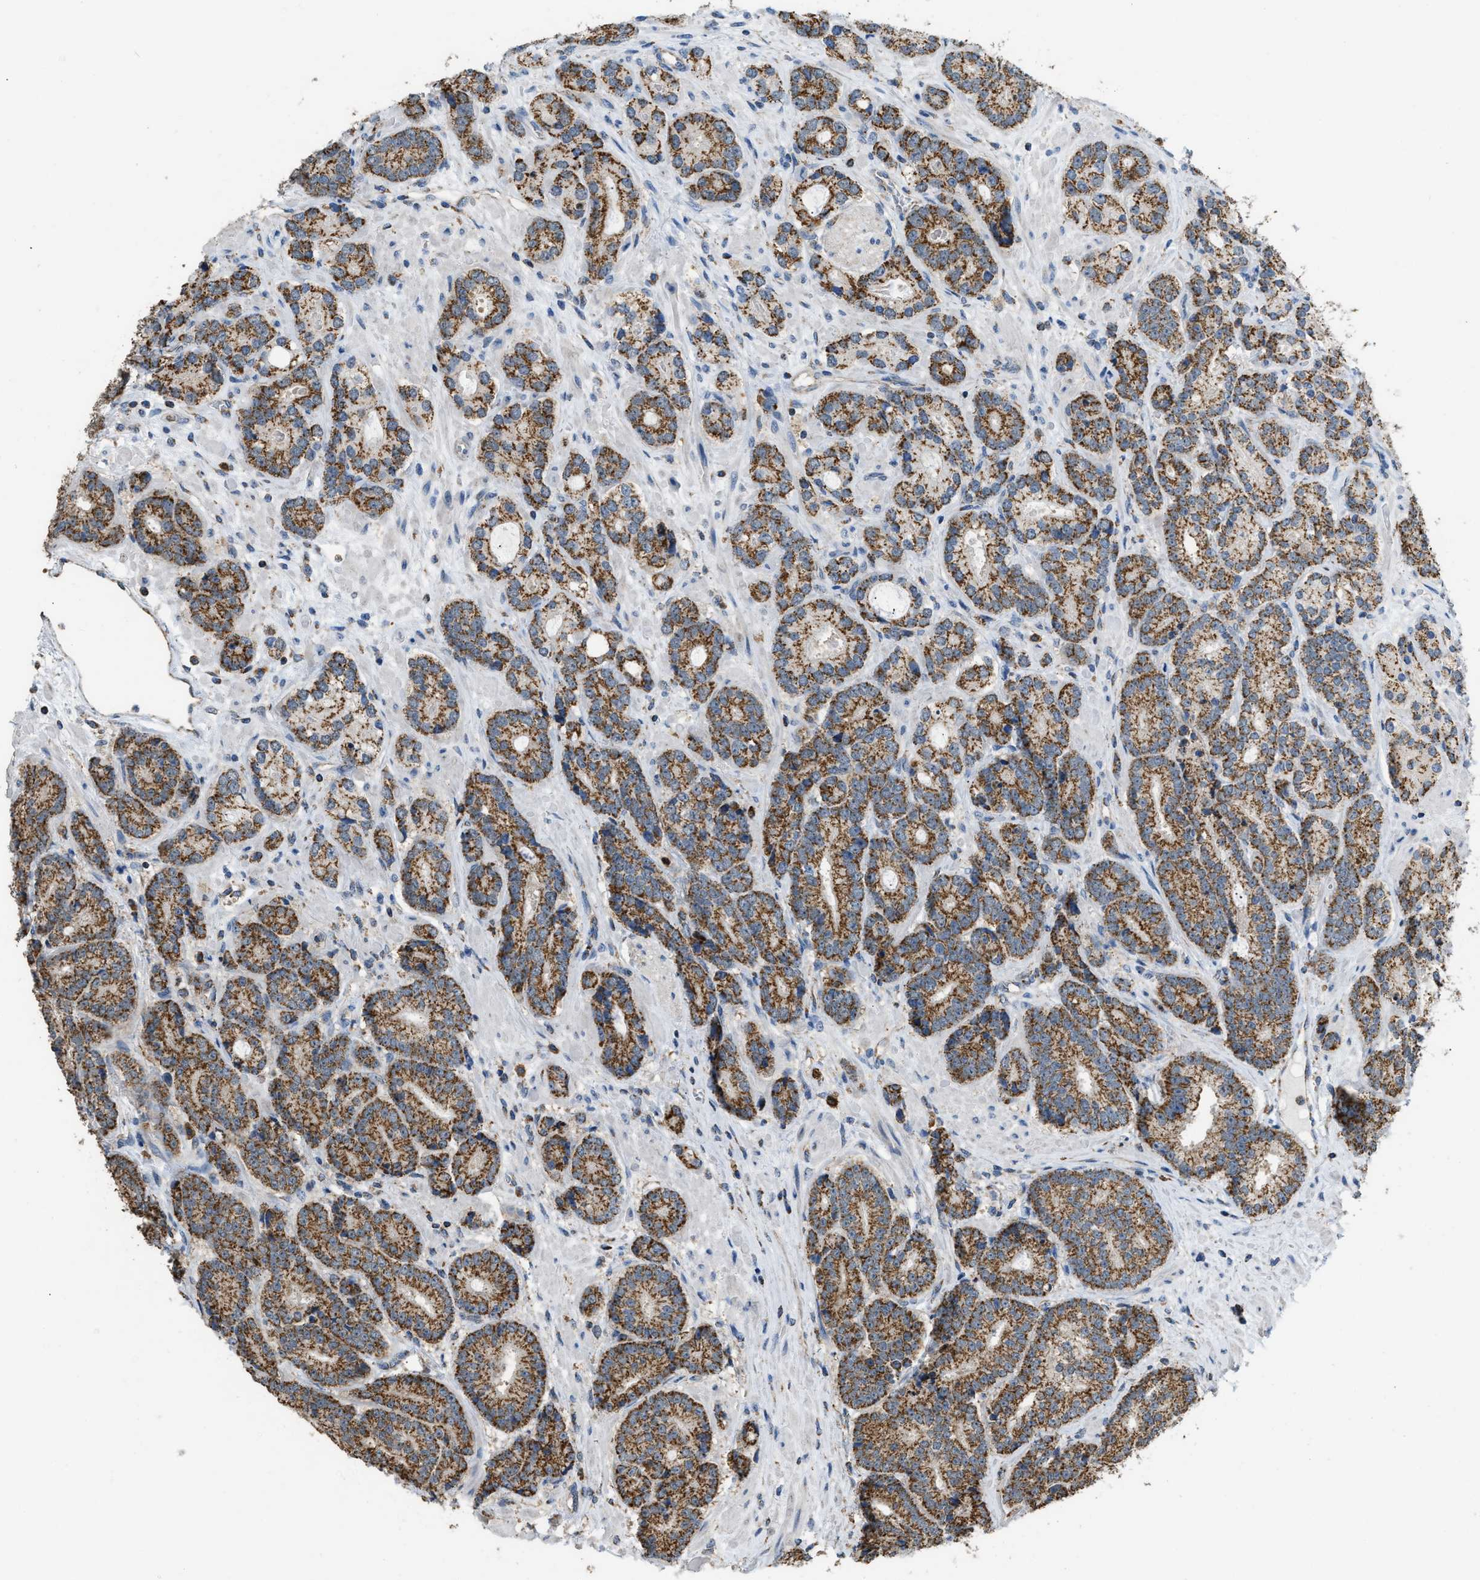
{"staining": {"intensity": "moderate", "quantity": ">75%", "location": "cytoplasmic/membranous"}, "tissue": "prostate cancer", "cell_type": "Tumor cells", "image_type": "cancer", "snomed": [{"axis": "morphology", "description": "Adenocarcinoma, High grade"}, {"axis": "topography", "description": "Prostate"}], "caption": "Human adenocarcinoma (high-grade) (prostate) stained for a protein (brown) shows moderate cytoplasmic/membranous positive staining in approximately >75% of tumor cells.", "gene": "ETFB", "patient": {"sex": "male", "age": 61}}